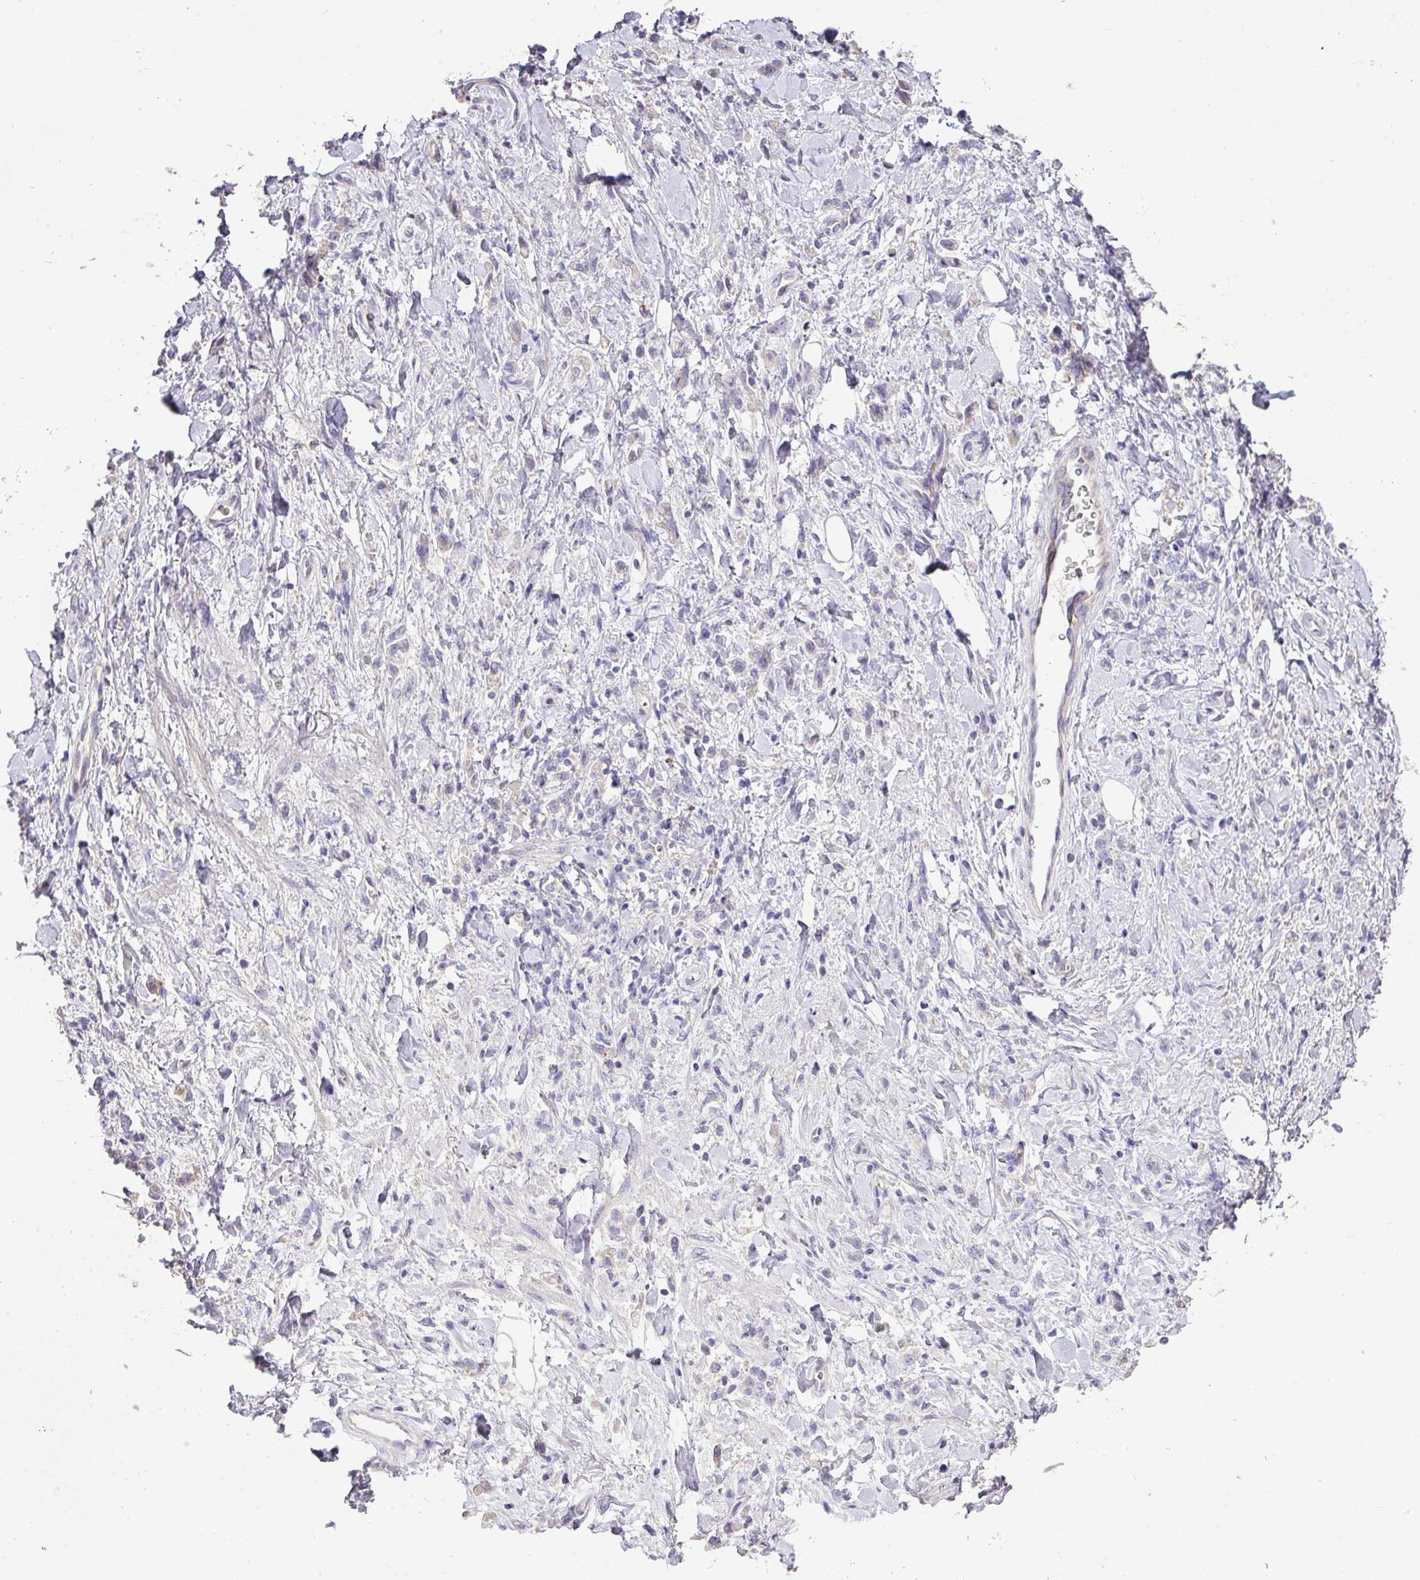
{"staining": {"intensity": "negative", "quantity": "none", "location": "none"}, "tissue": "stomach cancer", "cell_type": "Tumor cells", "image_type": "cancer", "snomed": [{"axis": "morphology", "description": "Adenocarcinoma, NOS"}, {"axis": "topography", "description": "Stomach"}], "caption": "The image displays no significant positivity in tumor cells of stomach adenocarcinoma.", "gene": "HOXC13", "patient": {"sex": "male", "age": 77}}